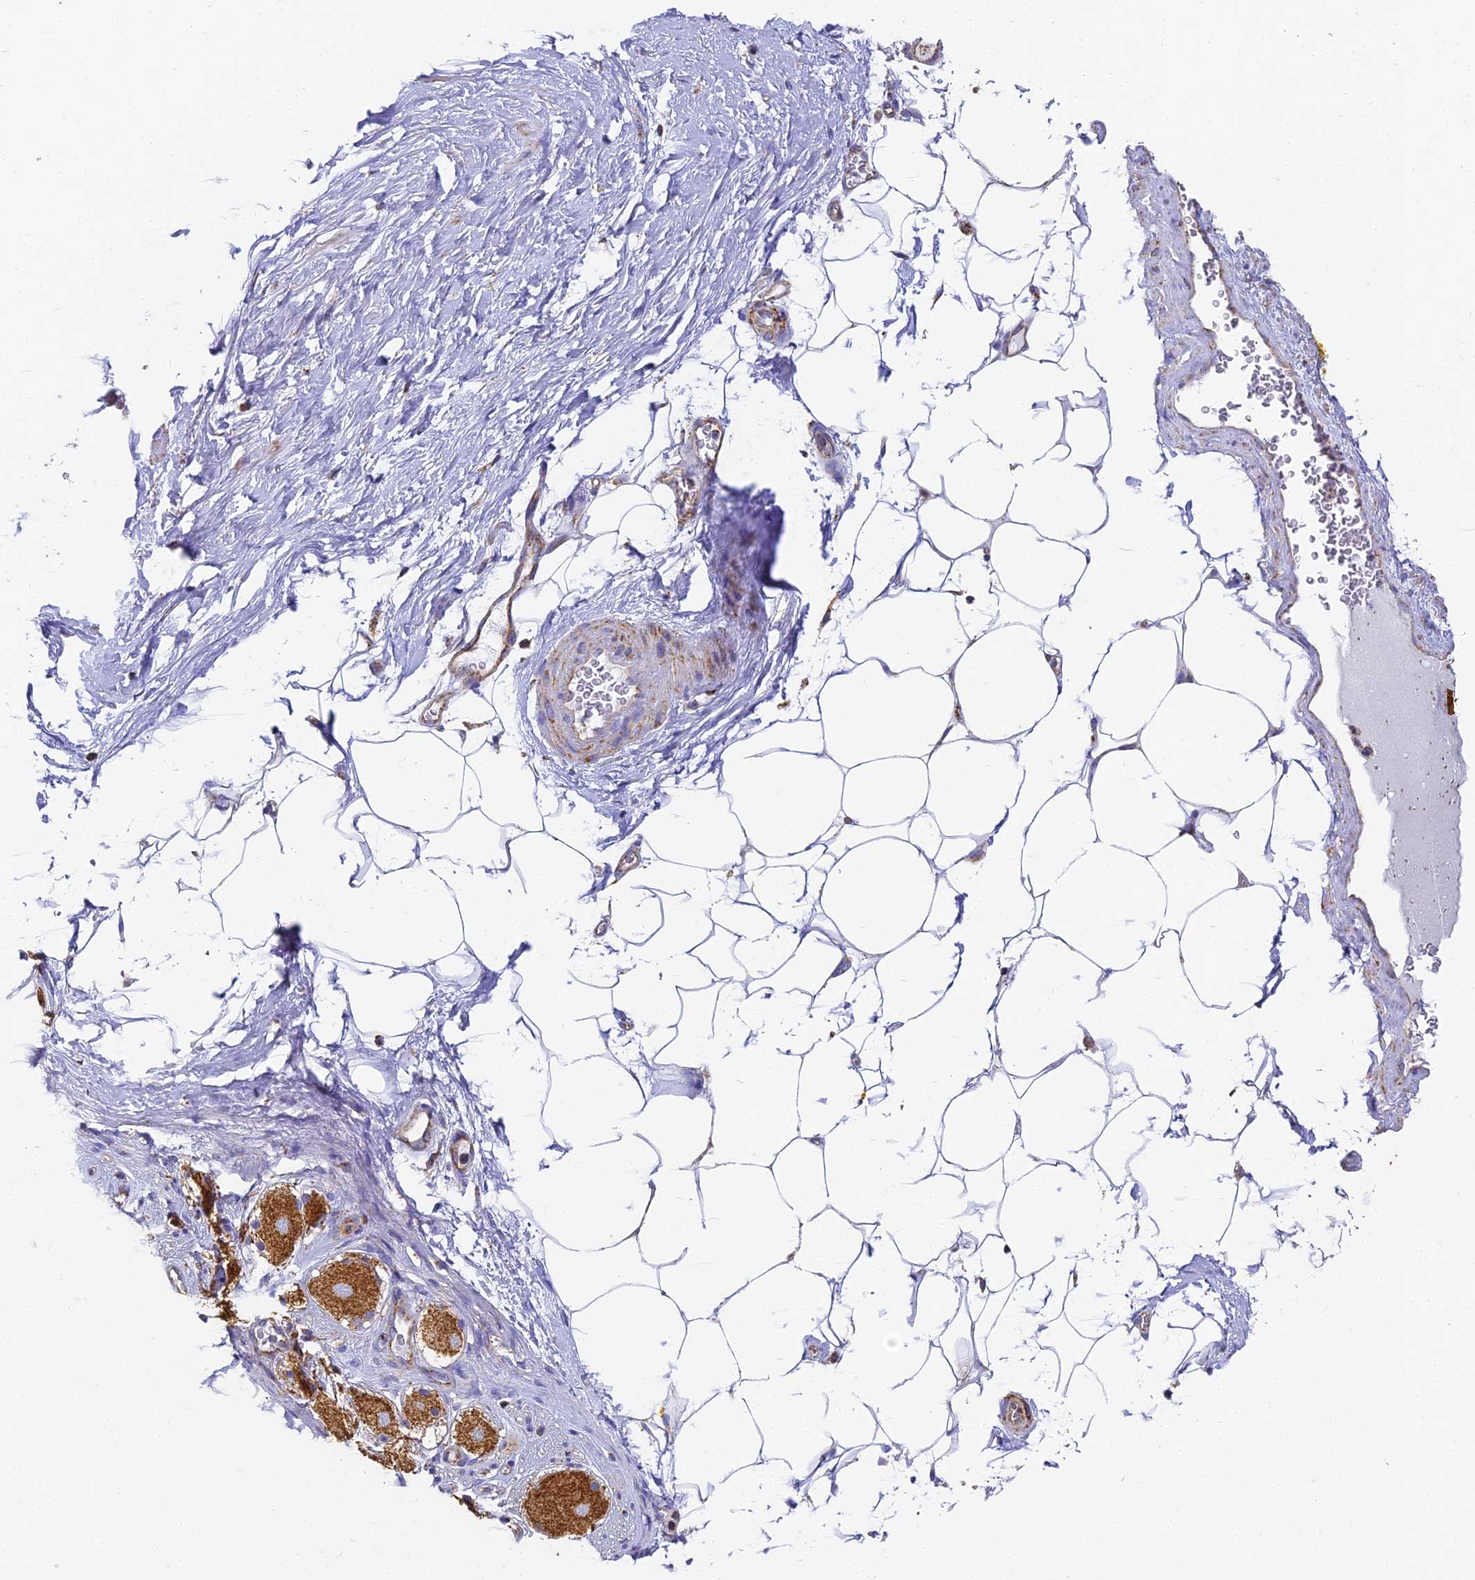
{"staining": {"intensity": "moderate", "quantity": "<25%", "location": "cytoplasmic/membranous"}, "tissue": "adipose tissue", "cell_type": "Adipocytes", "image_type": "normal", "snomed": [{"axis": "morphology", "description": "Normal tissue, NOS"}, {"axis": "morphology", "description": "Adenocarcinoma, Low grade"}, {"axis": "topography", "description": "Prostate"}, {"axis": "topography", "description": "Peripheral nerve tissue"}], "caption": "IHC image of unremarkable adipose tissue: adipose tissue stained using immunohistochemistry exhibits low levels of moderate protein expression localized specifically in the cytoplasmic/membranous of adipocytes, appearing as a cytoplasmic/membranous brown color.", "gene": "COX6C", "patient": {"sex": "male", "age": 63}}